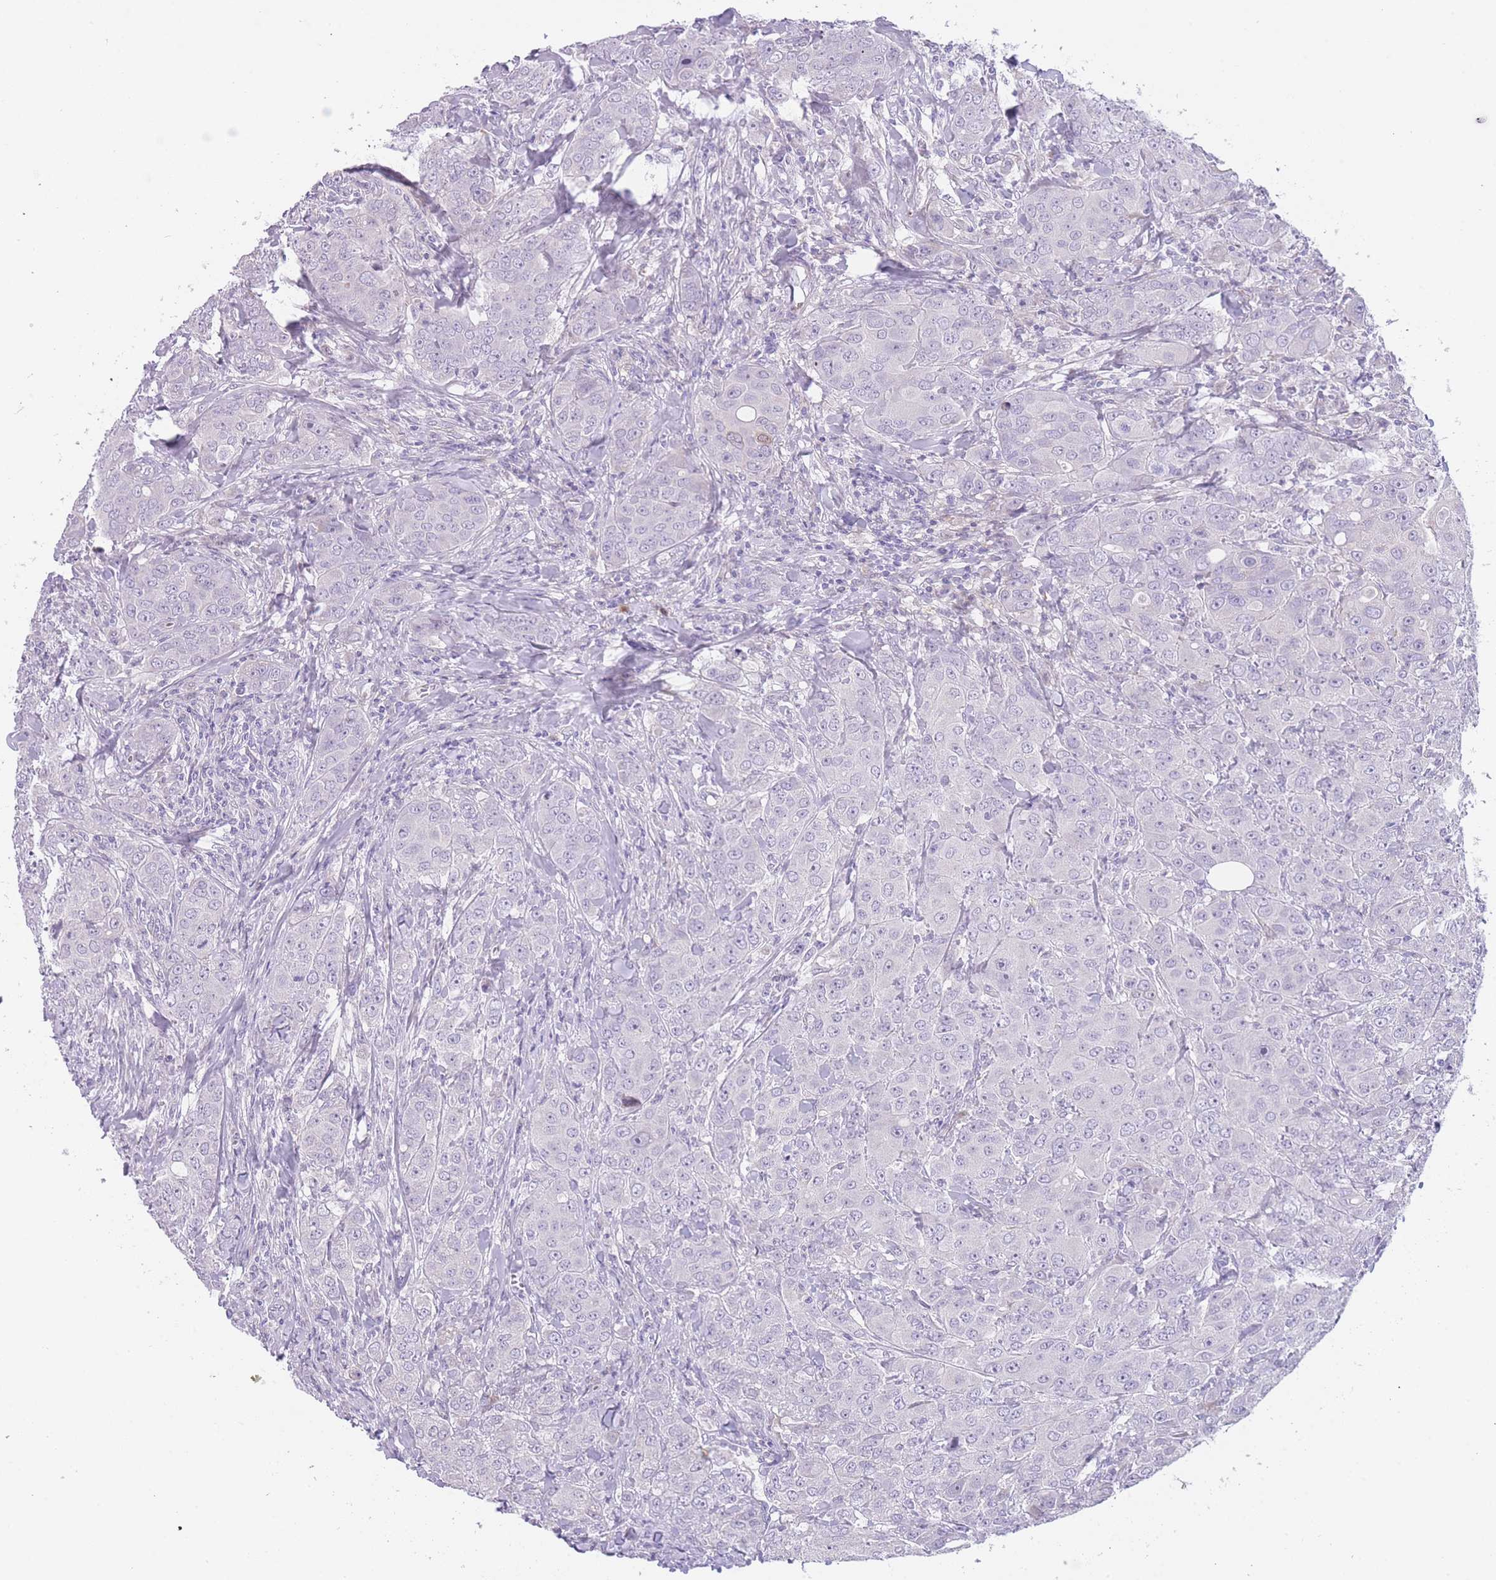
{"staining": {"intensity": "negative", "quantity": "none", "location": "none"}, "tissue": "breast cancer", "cell_type": "Tumor cells", "image_type": "cancer", "snomed": [{"axis": "morphology", "description": "Duct carcinoma"}, {"axis": "topography", "description": "Breast"}], "caption": "This histopathology image is of breast cancer (intraductal carcinoma) stained with immunohistochemistry (IHC) to label a protein in brown with the nuclei are counter-stained blue. There is no staining in tumor cells. (DAB (3,3'-diaminobenzidine) IHC visualized using brightfield microscopy, high magnification).", "gene": "IMPG1", "patient": {"sex": "female", "age": 43}}